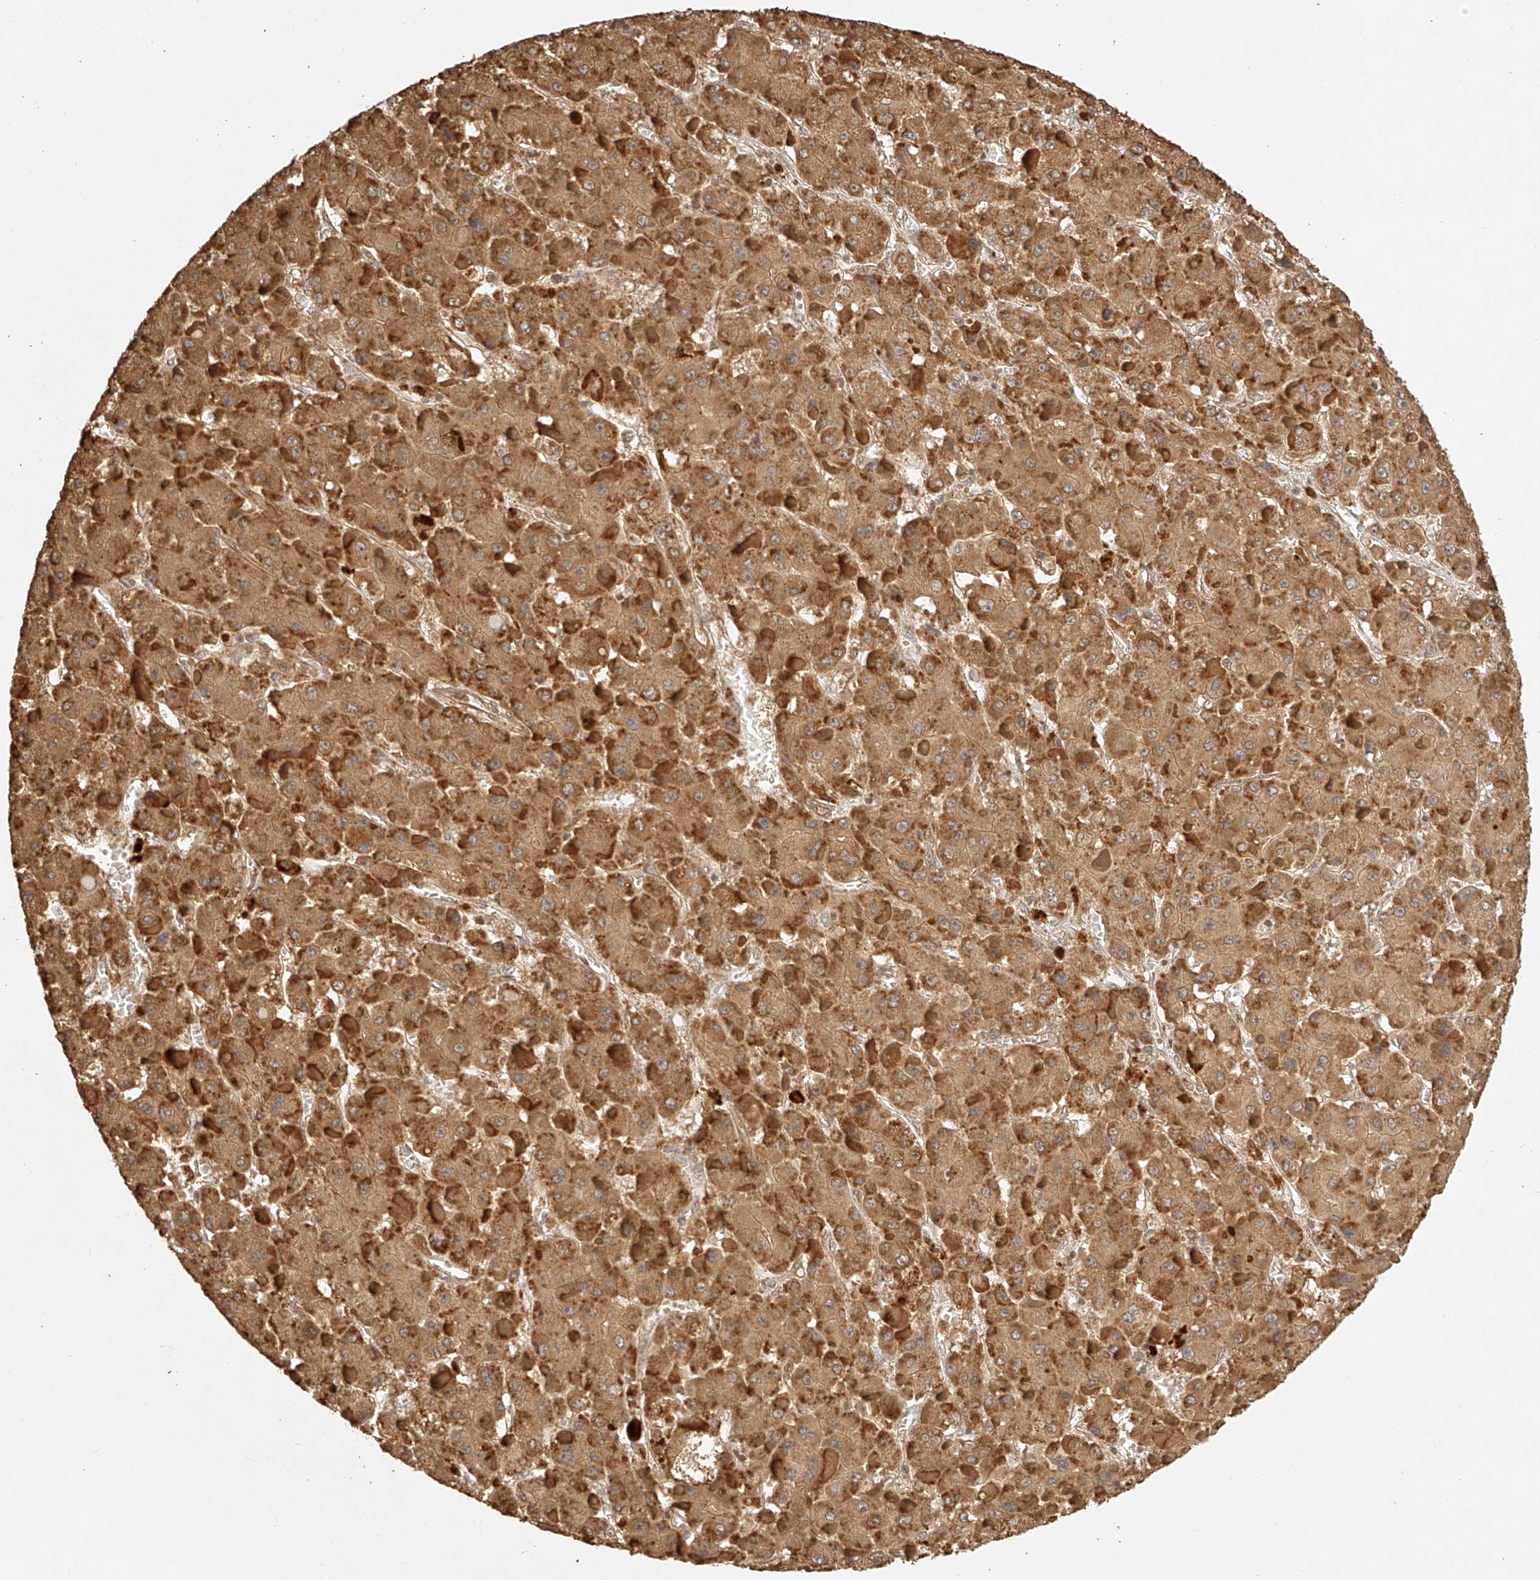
{"staining": {"intensity": "moderate", "quantity": ">75%", "location": "cytoplasmic/membranous"}, "tissue": "liver cancer", "cell_type": "Tumor cells", "image_type": "cancer", "snomed": [{"axis": "morphology", "description": "Carcinoma, Hepatocellular, NOS"}, {"axis": "topography", "description": "Liver"}], "caption": "About >75% of tumor cells in human hepatocellular carcinoma (liver) display moderate cytoplasmic/membranous protein positivity as visualized by brown immunohistochemical staining.", "gene": "BCL2L11", "patient": {"sex": "female", "age": 73}}